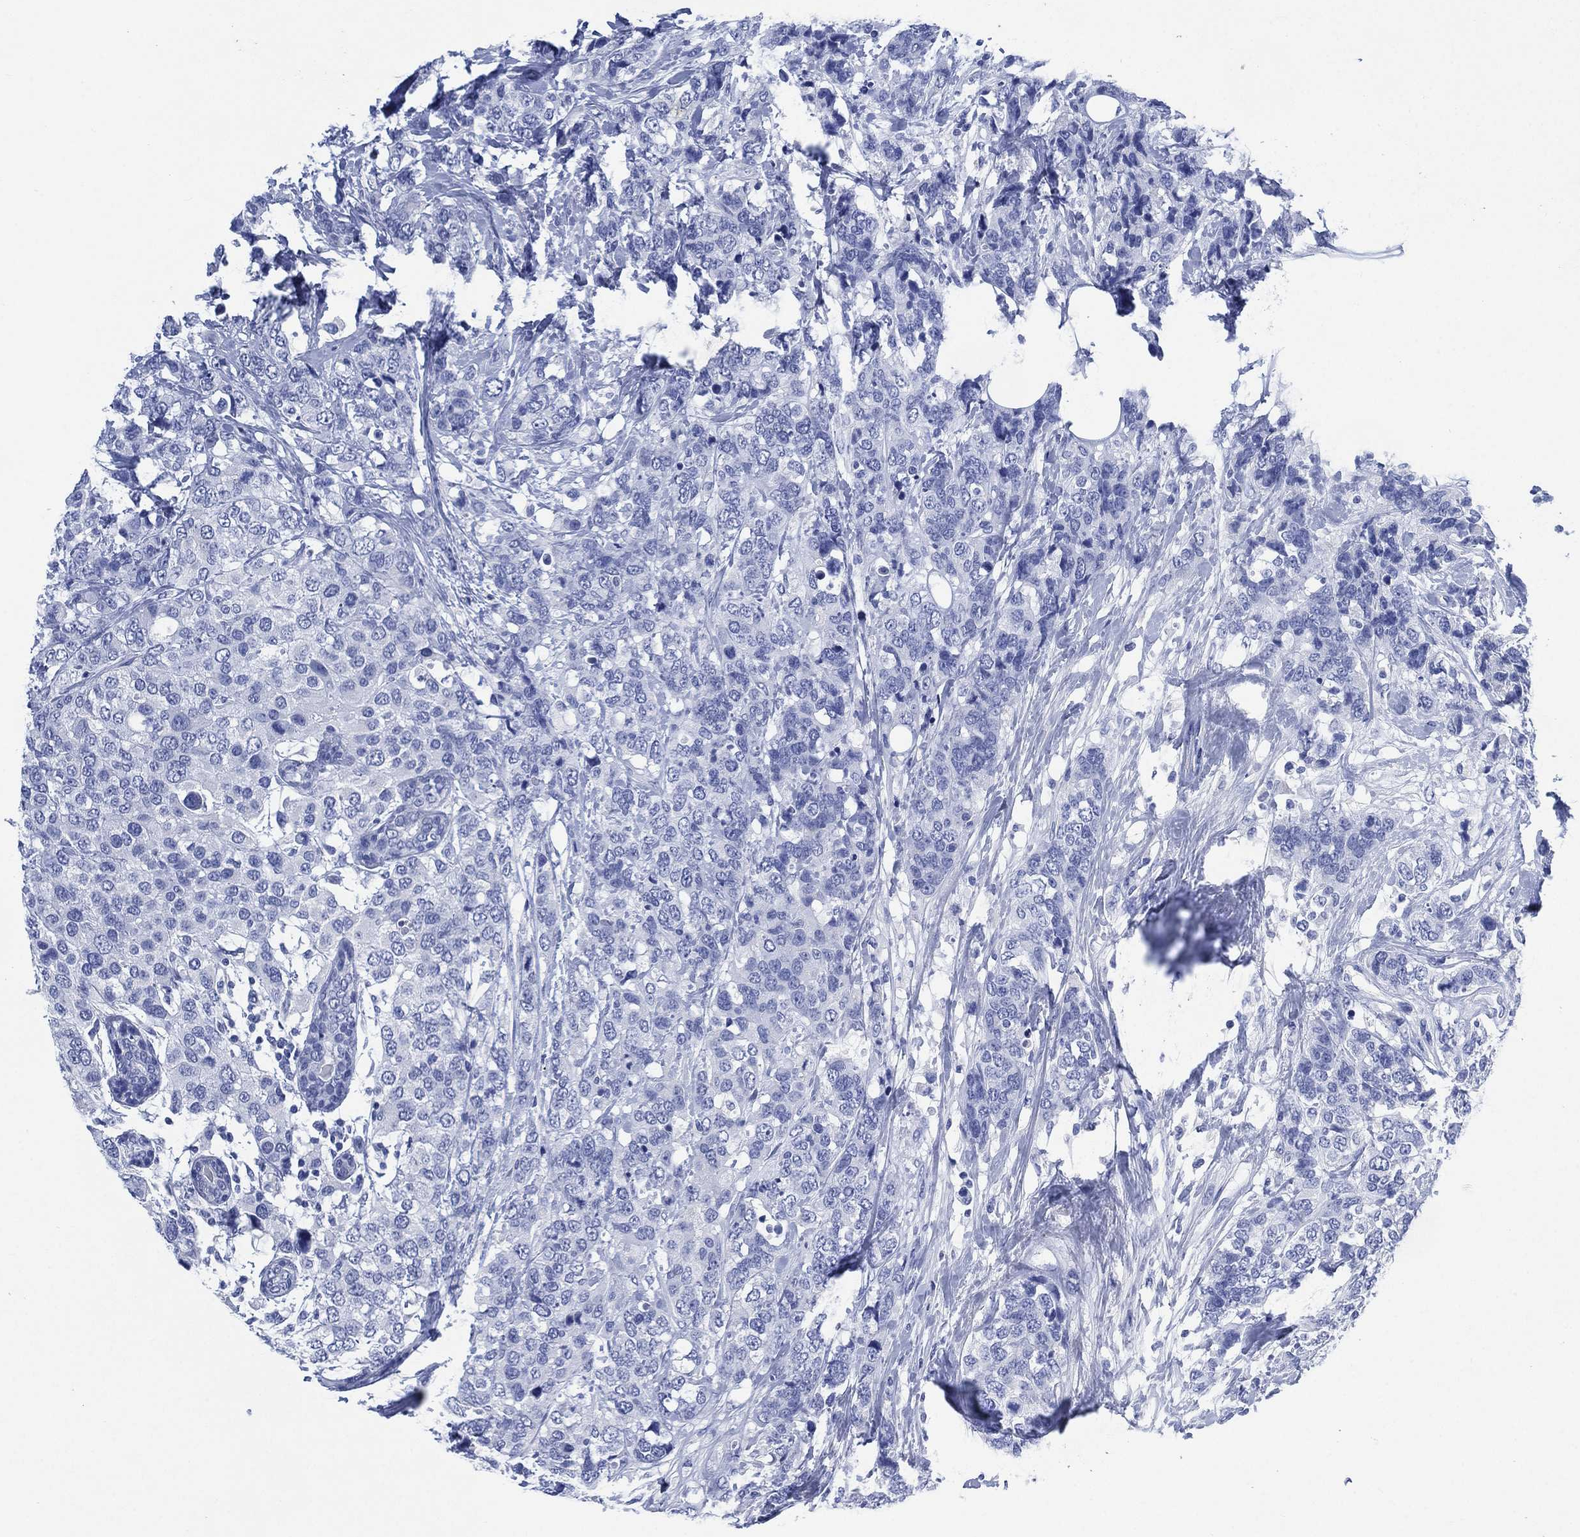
{"staining": {"intensity": "negative", "quantity": "none", "location": "none"}, "tissue": "breast cancer", "cell_type": "Tumor cells", "image_type": "cancer", "snomed": [{"axis": "morphology", "description": "Lobular carcinoma"}, {"axis": "topography", "description": "Breast"}], "caption": "The photomicrograph exhibits no significant positivity in tumor cells of breast lobular carcinoma. The staining was performed using DAB to visualize the protein expression in brown, while the nuclei were stained in blue with hematoxylin (Magnification: 20x).", "gene": "SIGLECL1", "patient": {"sex": "female", "age": 59}}